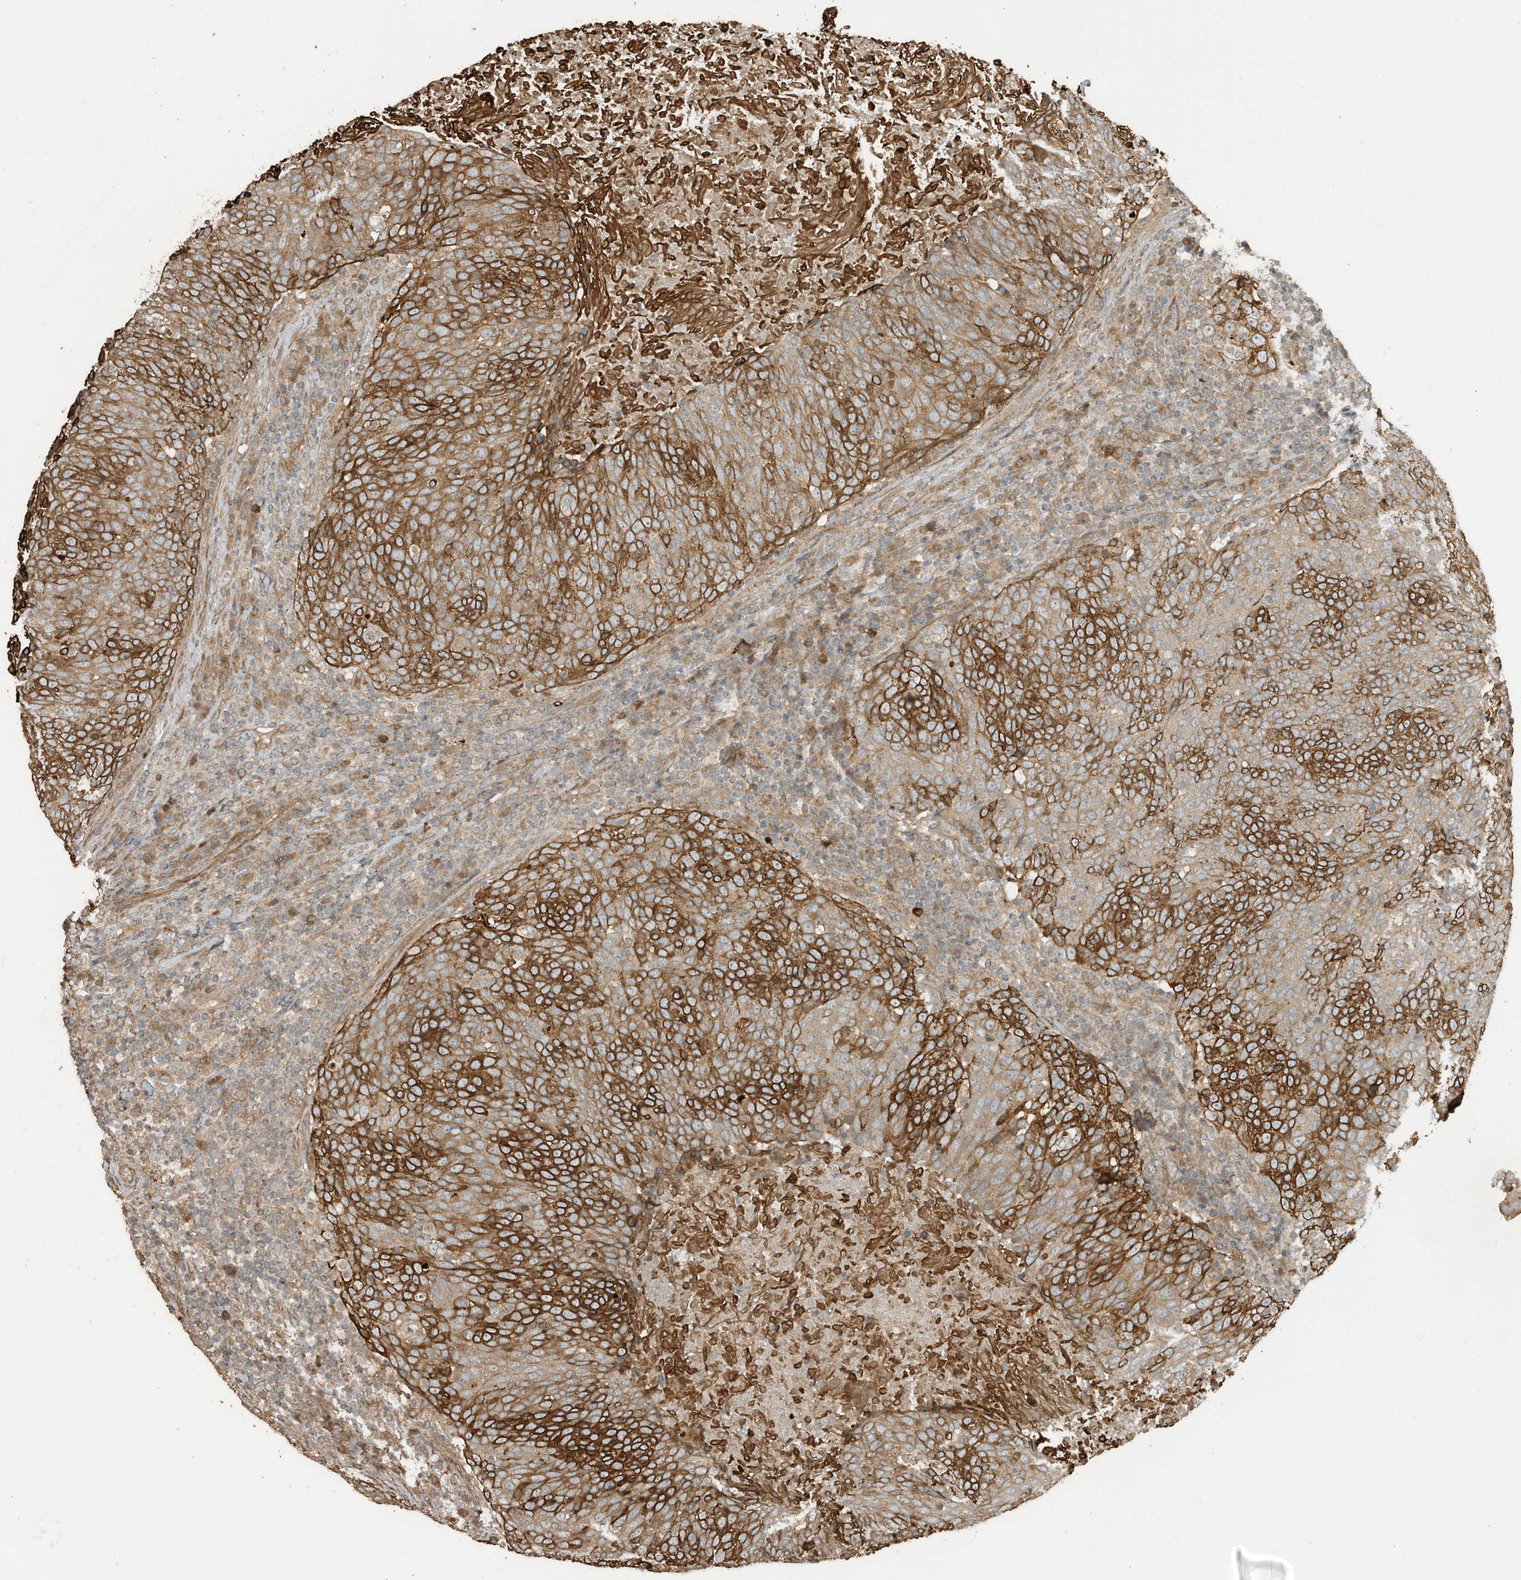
{"staining": {"intensity": "strong", "quantity": ">75%", "location": "cytoplasmic/membranous"}, "tissue": "head and neck cancer", "cell_type": "Tumor cells", "image_type": "cancer", "snomed": [{"axis": "morphology", "description": "Squamous cell carcinoma, NOS"}, {"axis": "morphology", "description": "Squamous cell carcinoma, metastatic, NOS"}, {"axis": "topography", "description": "Lymph node"}, {"axis": "topography", "description": "Head-Neck"}], "caption": "IHC image of head and neck squamous cell carcinoma stained for a protein (brown), which reveals high levels of strong cytoplasmic/membranous staining in about >75% of tumor cells.", "gene": "ZNF653", "patient": {"sex": "male", "age": 62}}